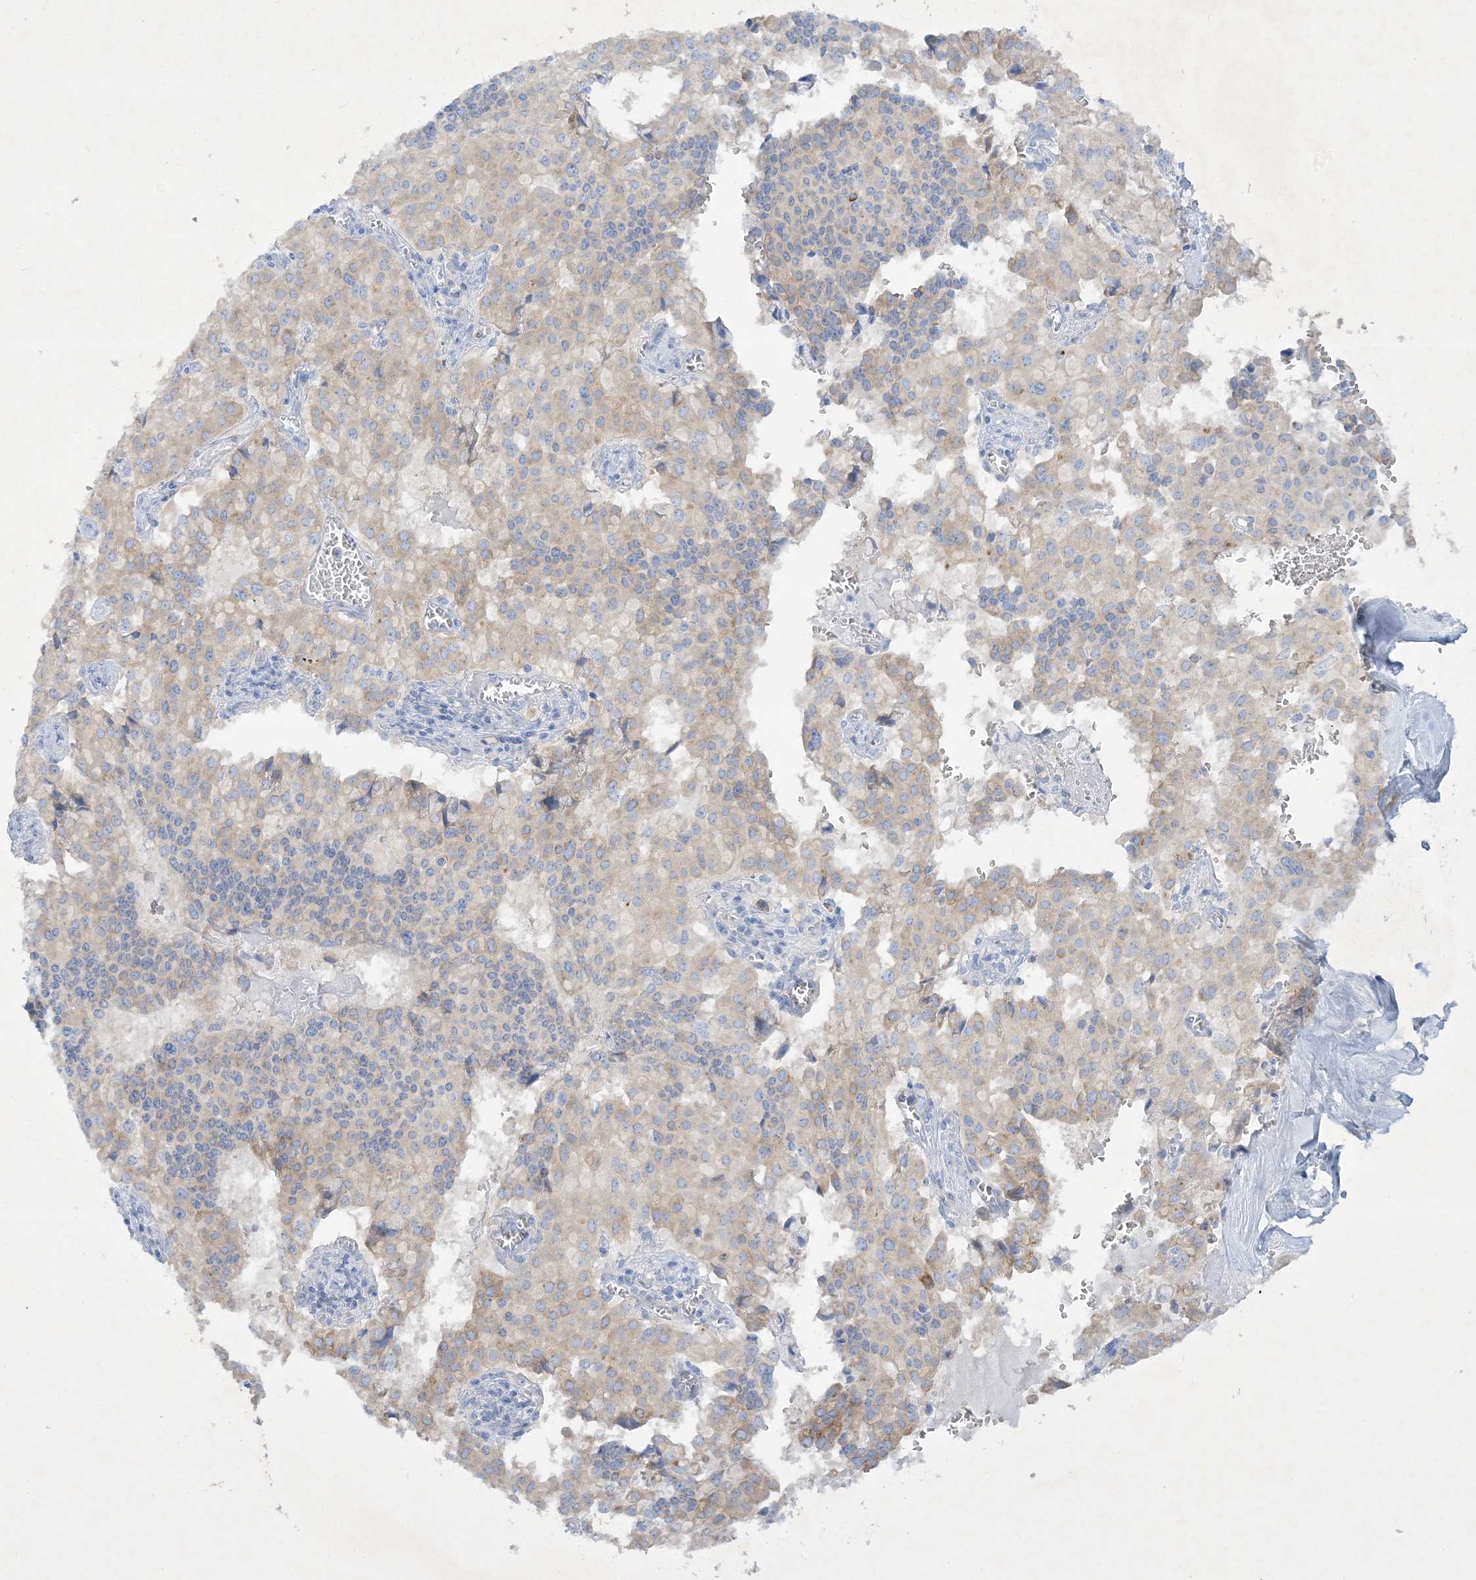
{"staining": {"intensity": "weak", "quantity": "25%-75%", "location": "cytoplasmic/membranous"}, "tissue": "pancreatic cancer", "cell_type": "Tumor cells", "image_type": "cancer", "snomed": [{"axis": "morphology", "description": "Adenocarcinoma, NOS"}, {"axis": "topography", "description": "Pancreas"}], "caption": "An immunohistochemistry photomicrograph of tumor tissue is shown. Protein staining in brown shows weak cytoplasmic/membranous positivity in pancreatic adenocarcinoma within tumor cells.", "gene": "FARSB", "patient": {"sex": "male", "age": 65}}